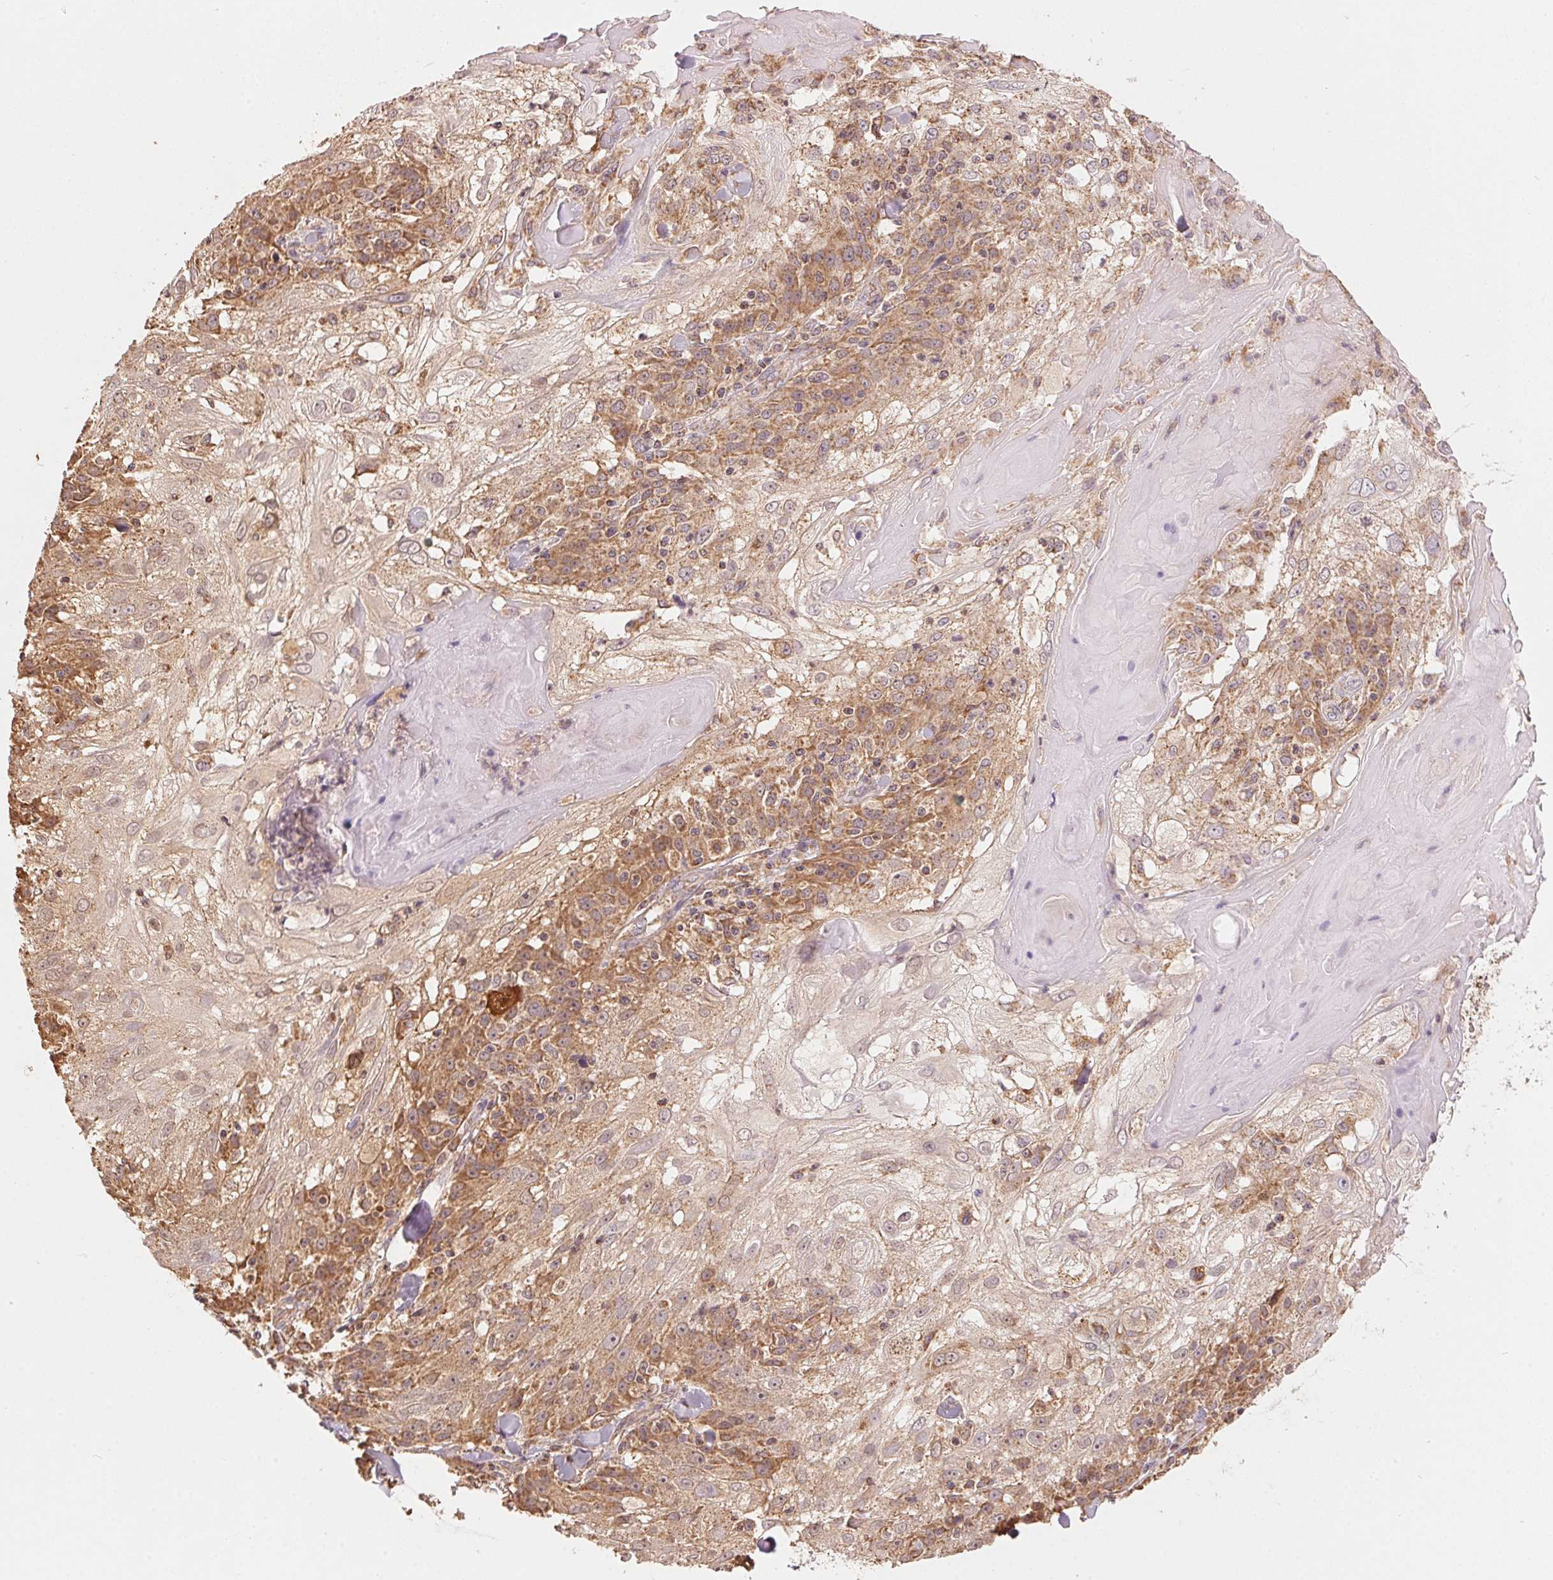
{"staining": {"intensity": "moderate", "quantity": ">75%", "location": "cytoplasmic/membranous"}, "tissue": "skin cancer", "cell_type": "Tumor cells", "image_type": "cancer", "snomed": [{"axis": "morphology", "description": "Normal tissue, NOS"}, {"axis": "morphology", "description": "Squamous cell carcinoma, NOS"}, {"axis": "topography", "description": "Skin"}], "caption": "Immunohistochemistry (IHC) (DAB) staining of human skin cancer shows moderate cytoplasmic/membranous protein expression in approximately >75% of tumor cells.", "gene": "ARHGAP6", "patient": {"sex": "female", "age": 83}}